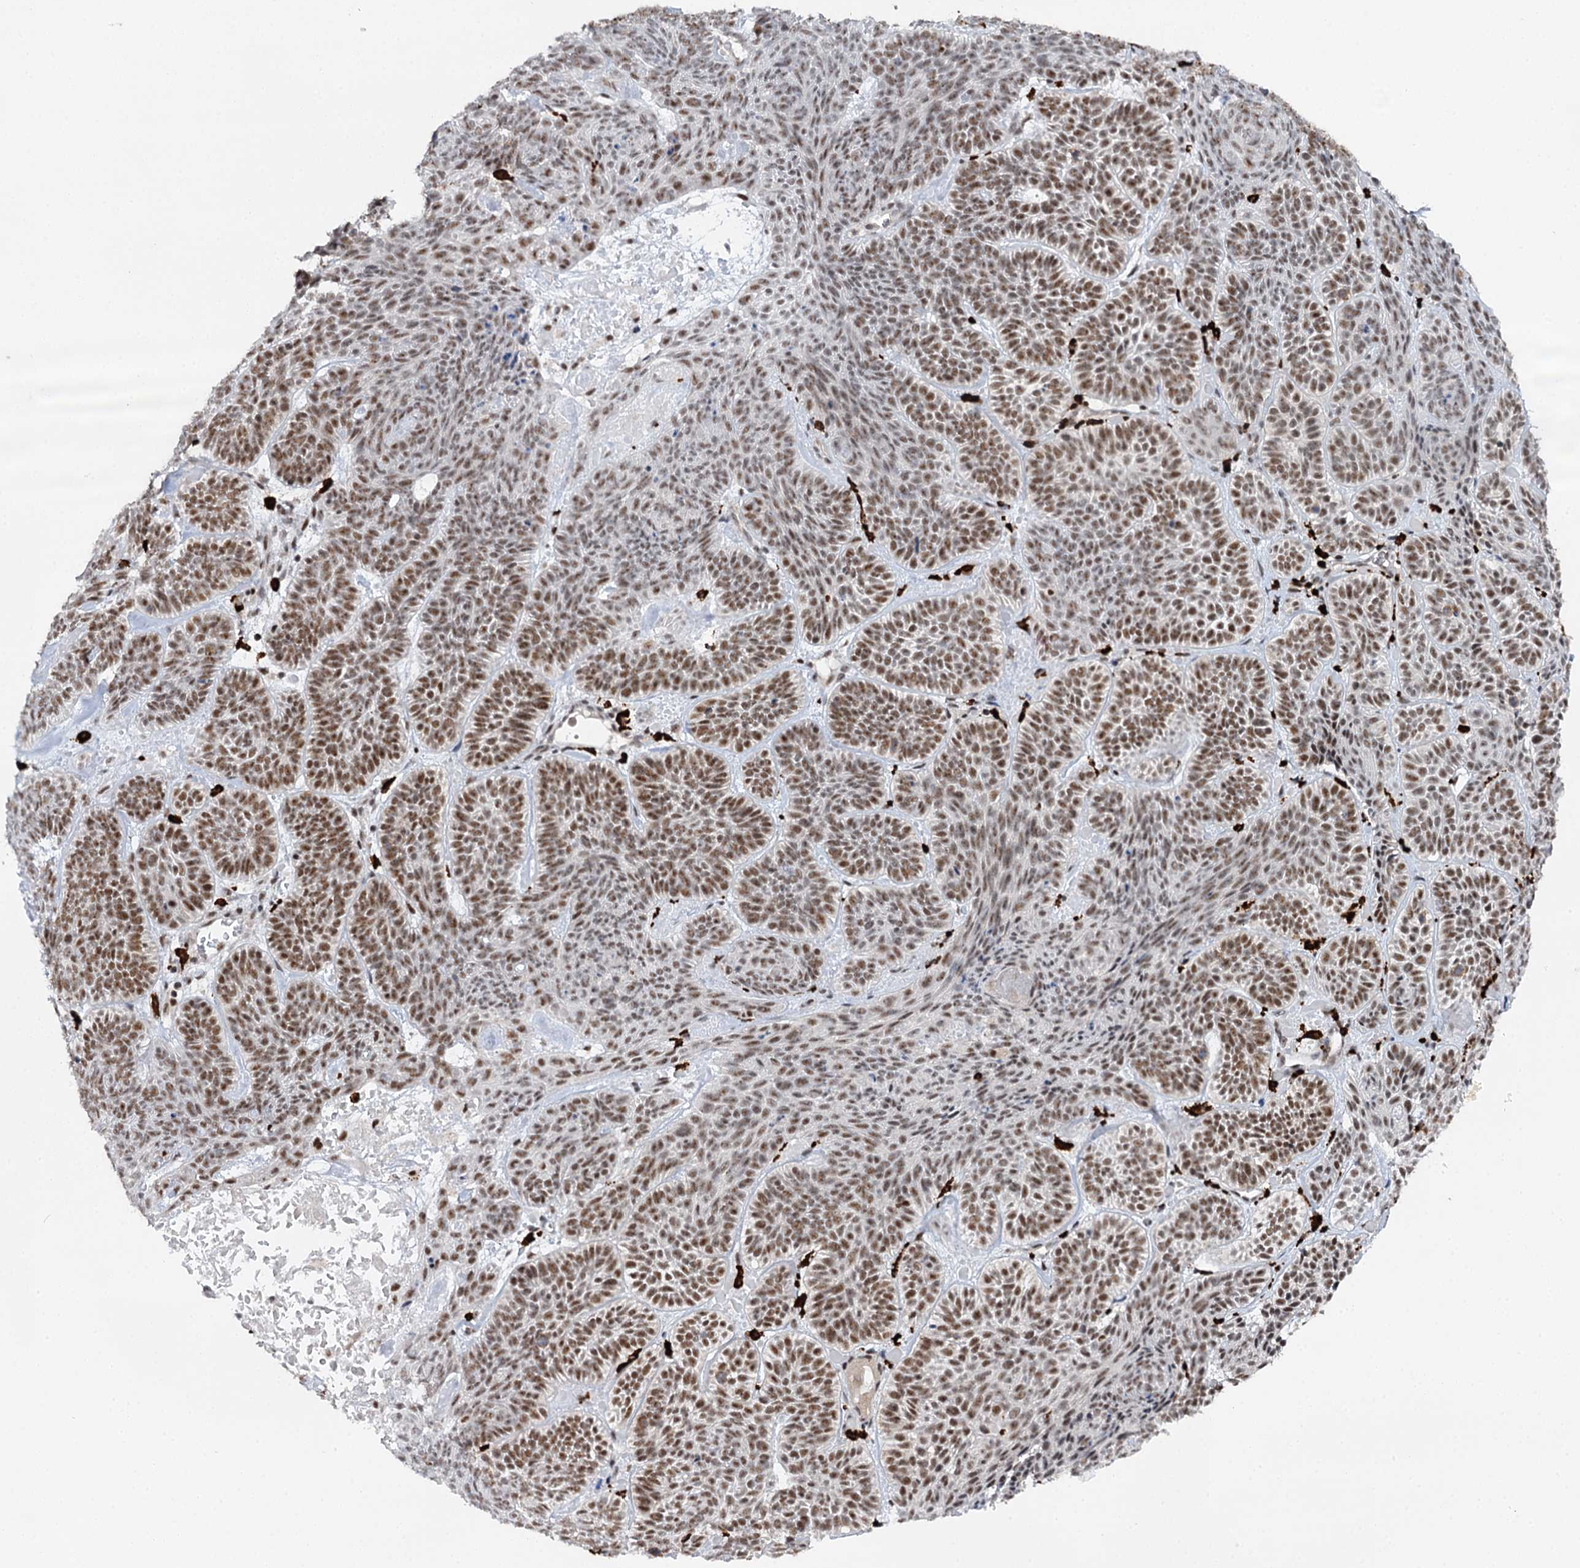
{"staining": {"intensity": "moderate", "quantity": ">75%", "location": "nuclear"}, "tissue": "skin cancer", "cell_type": "Tumor cells", "image_type": "cancer", "snomed": [{"axis": "morphology", "description": "Basal cell carcinoma"}, {"axis": "topography", "description": "Skin"}], "caption": "Skin basal cell carcinoma tissue displays moderate nuclear staining in about >75% of tumor cells", "gene": "BUD13", "patient": {"sex": "male", "age": 85}}